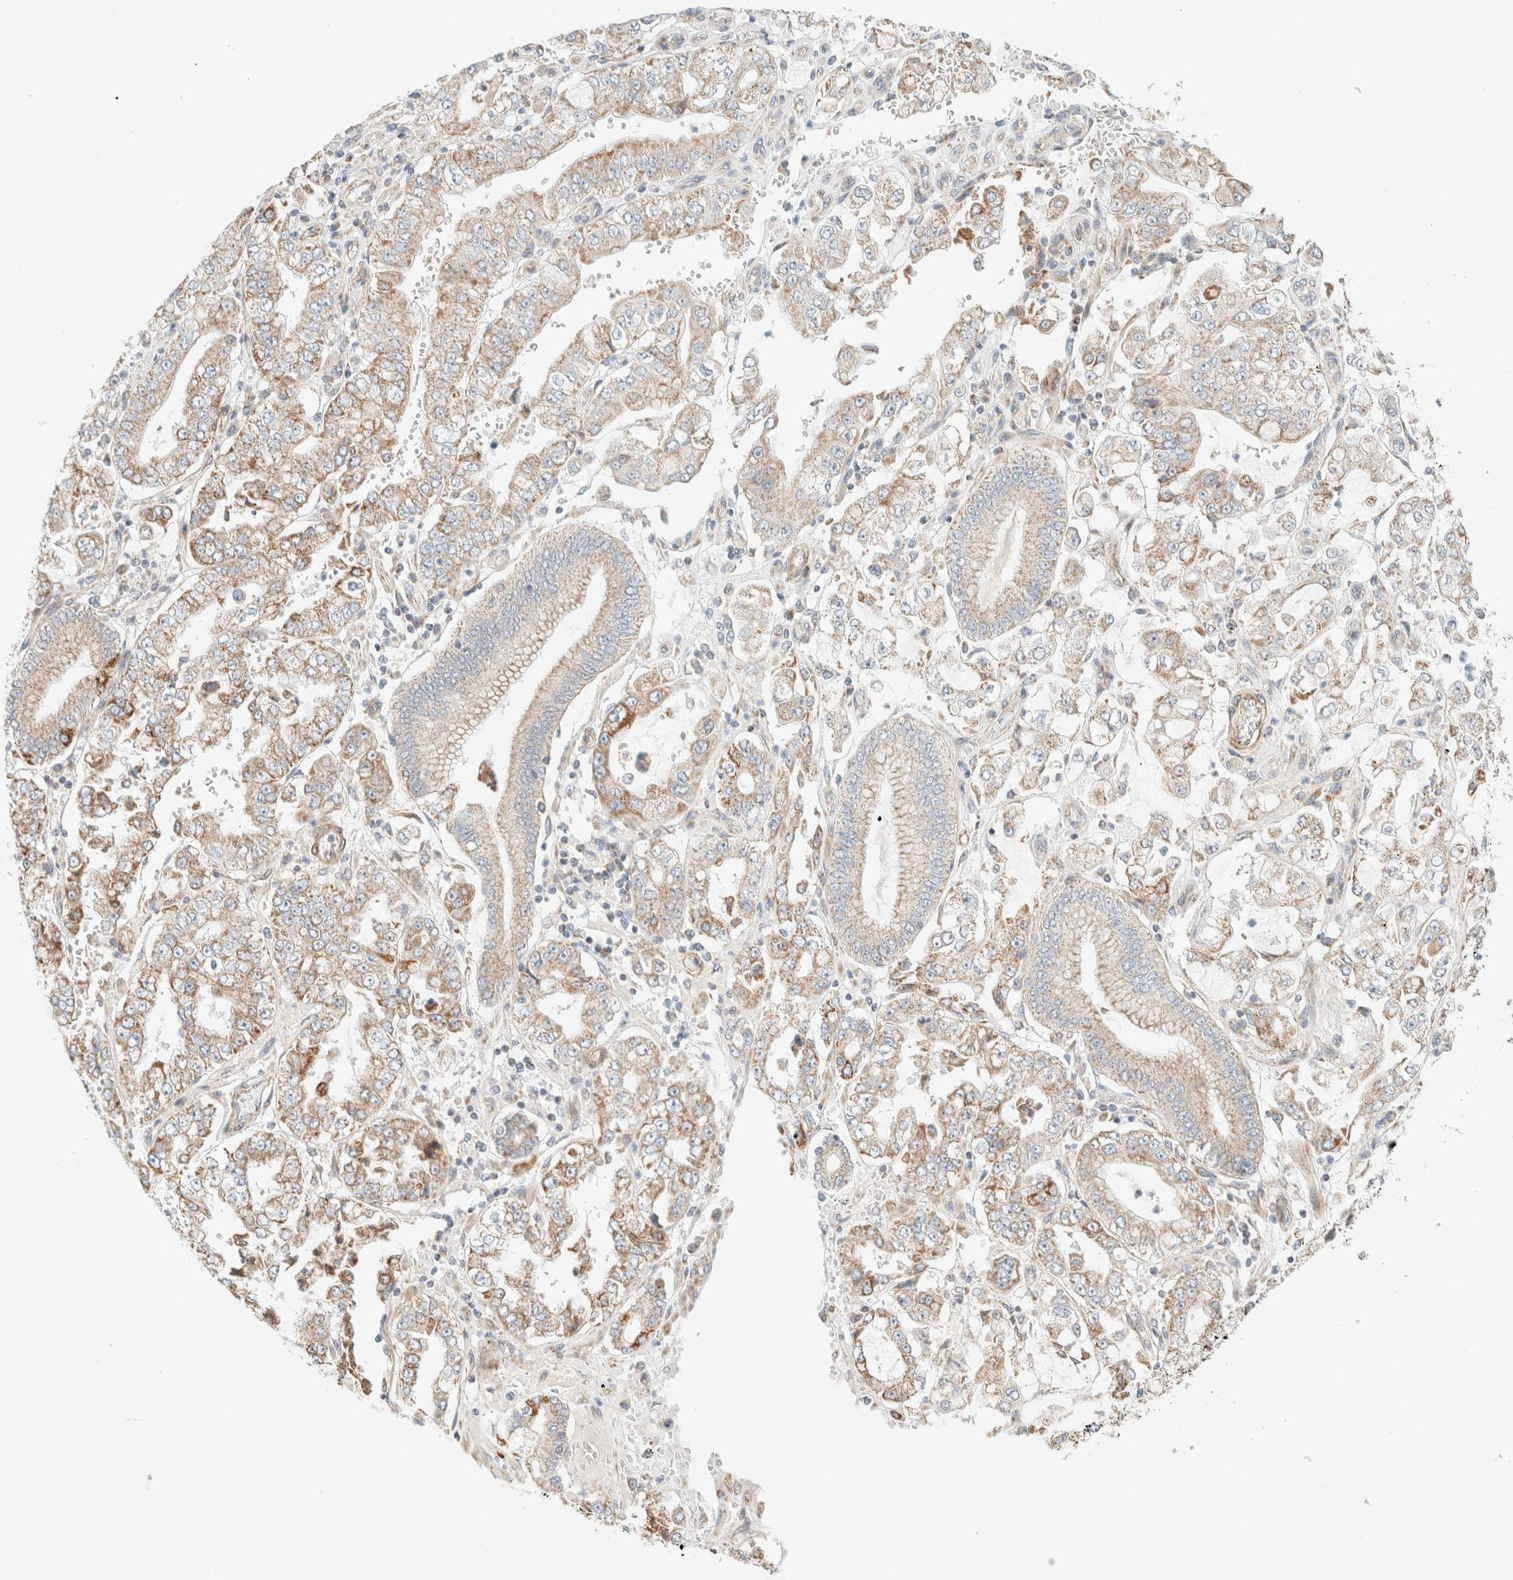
{"staining": {"intensity": "moderate", "quantity": ">75%", "location": "cytoplasmic/membranous"}, "tissue": "stomach cancer", "cell_type": "Tumor cells", "image_type": "cancer", "snomed": [{"axis": "morphology", "description": "Adenocarcinoma, NOS"}, {"axis": "topography", "description": "Stomach"}], "caption": "Immunohistochemistry (IHC) (DAB) staining of human stomach adenocarcinoma reveals moderate cytoplasmic/membranous protein positivity in approximately >75% of tumor cells.", "gene": "MRM3", "patient": {"sex": "male", "age": 76}}